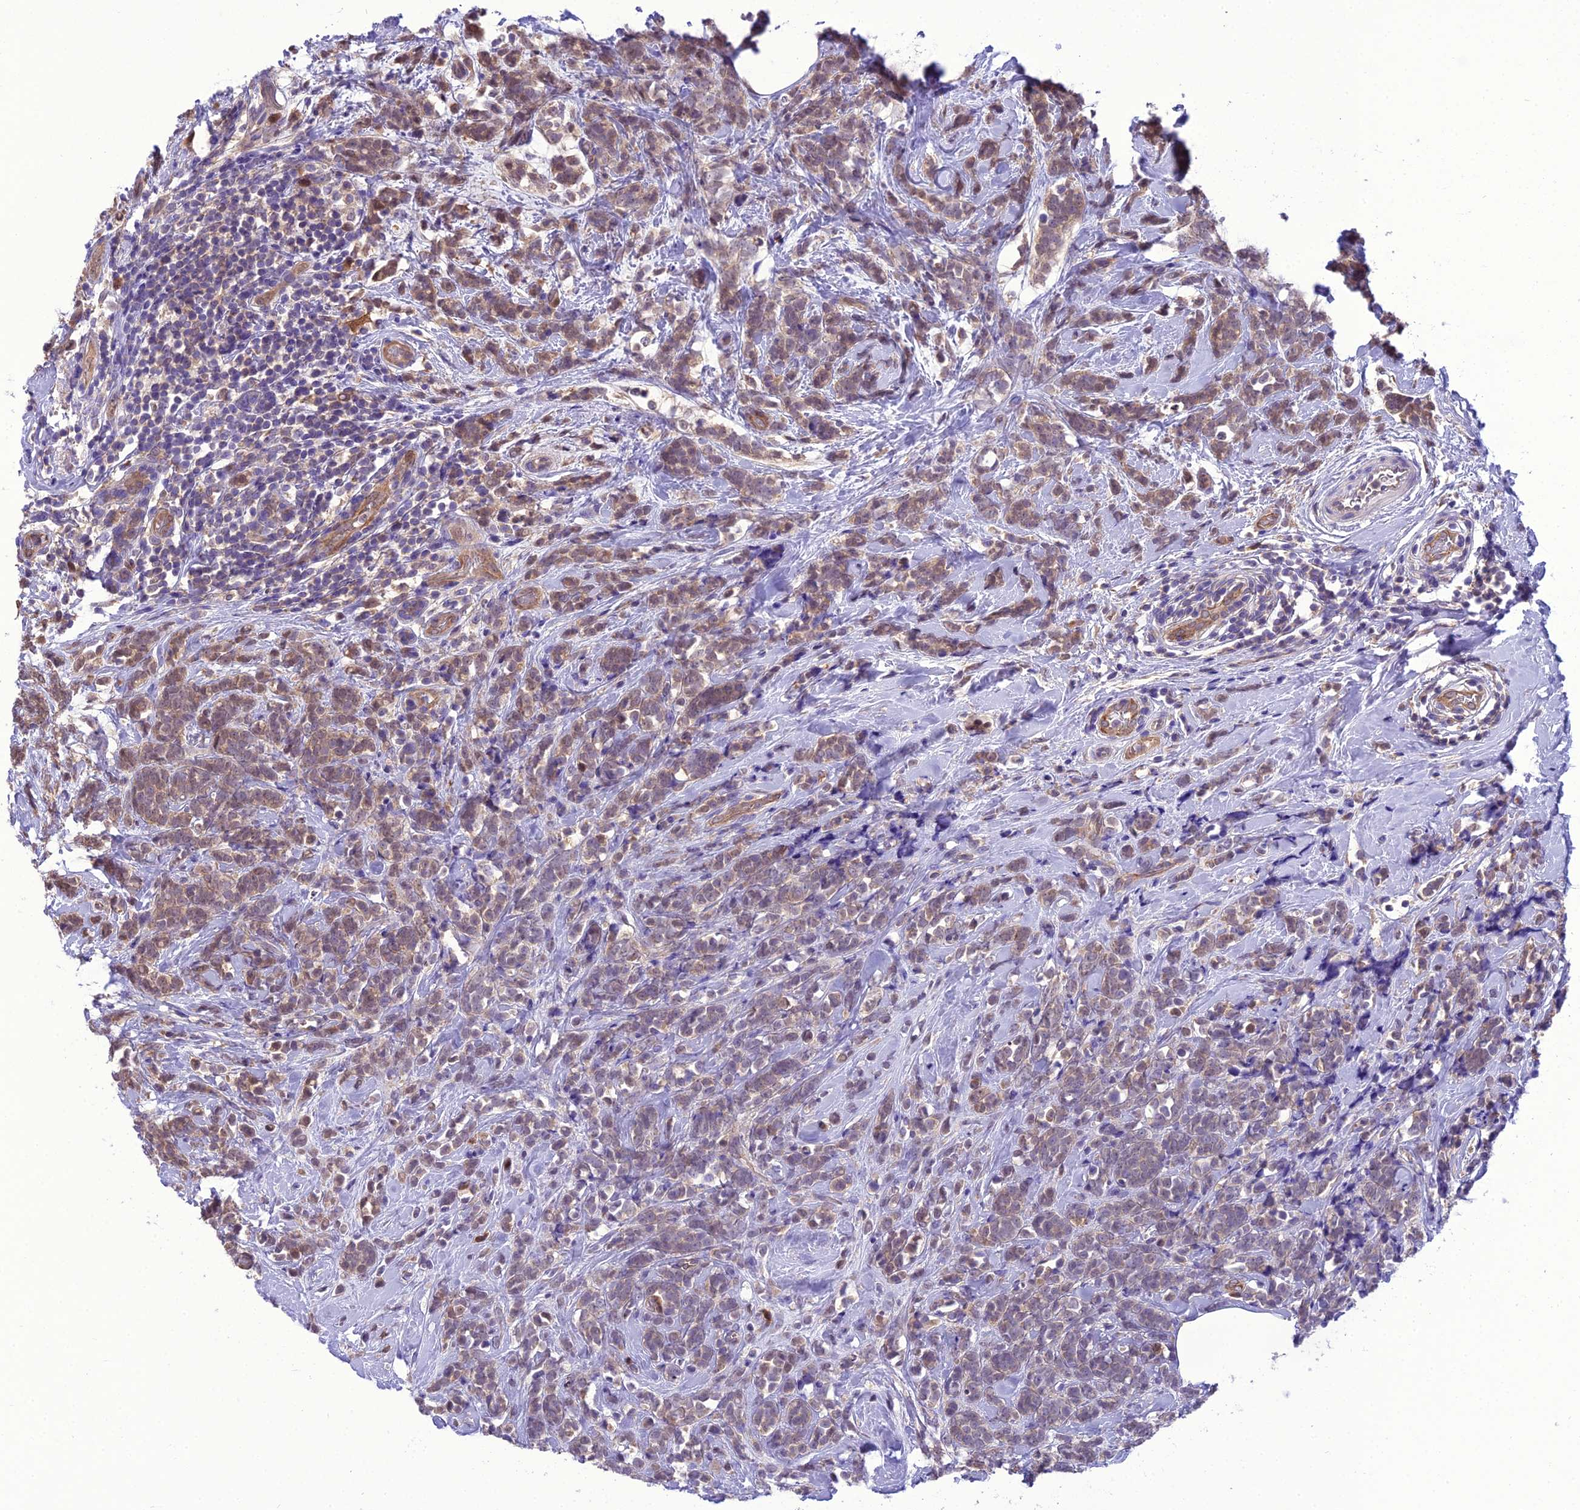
{"staining": {"intensity": "moderate", "quantity": ">75%", "location": "cytoplasmic/membranous"}, "tissue": "breast cancer", "cell_type": "Tumor cells", "image_type": "cancer", "snomed": [{"axis": "morphology", "description": "Lobular carcinoma"}, {"axis": "topography", "description": "Breast"}], "caption": "Brown immunohistochemical staining in human breast lobular carcinoma displays moderate cytoplasmic/membranous positivity in approximately >75% of tumor cells.", "gene": "BORCS6", "patient": {"sex": "female", "age": 58}}